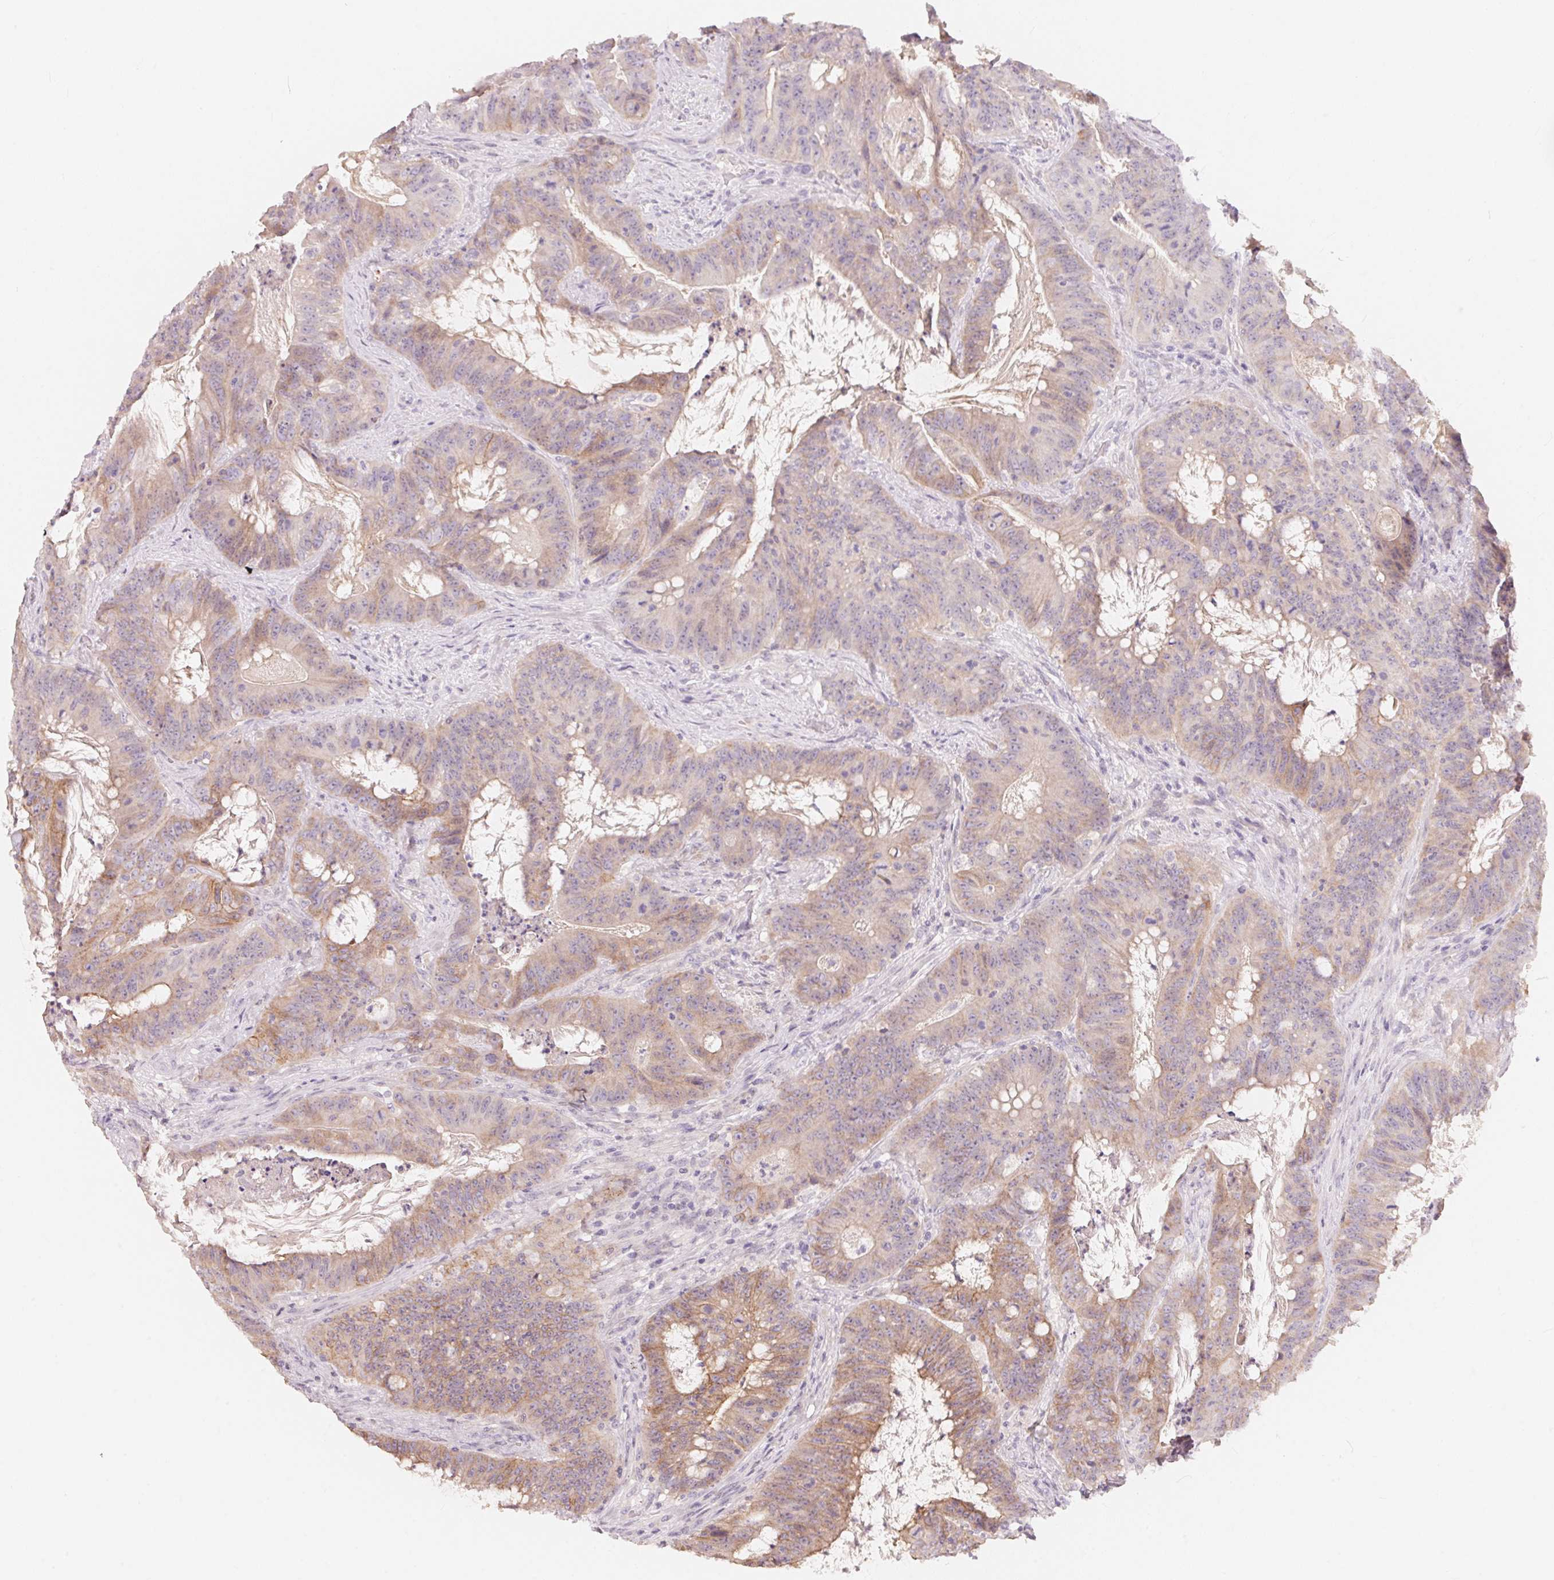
{"staining": {"intensity": "weak", "quantity": "25%-75%", "location": "cytoplasmic/membranous"}, "tissue": "colorectal cancer", "cell_type": "Tumor cells", "image_type": "cancer", "snomed": [{"axis": "morphology", "description": "Adenocarcinoma, NOS"}, {"axis": "topography", "description": "Colon"}], "caption": "A high-resolution photomicrograph shows IHC staining of adenocarcinoma (colorectal), which reveals weak cytoplasmic/membranous expression in about 25%-75% of tumor cells.", "gene": "TP53AIP1", "patient": {"sex": "male", "age": 33}}